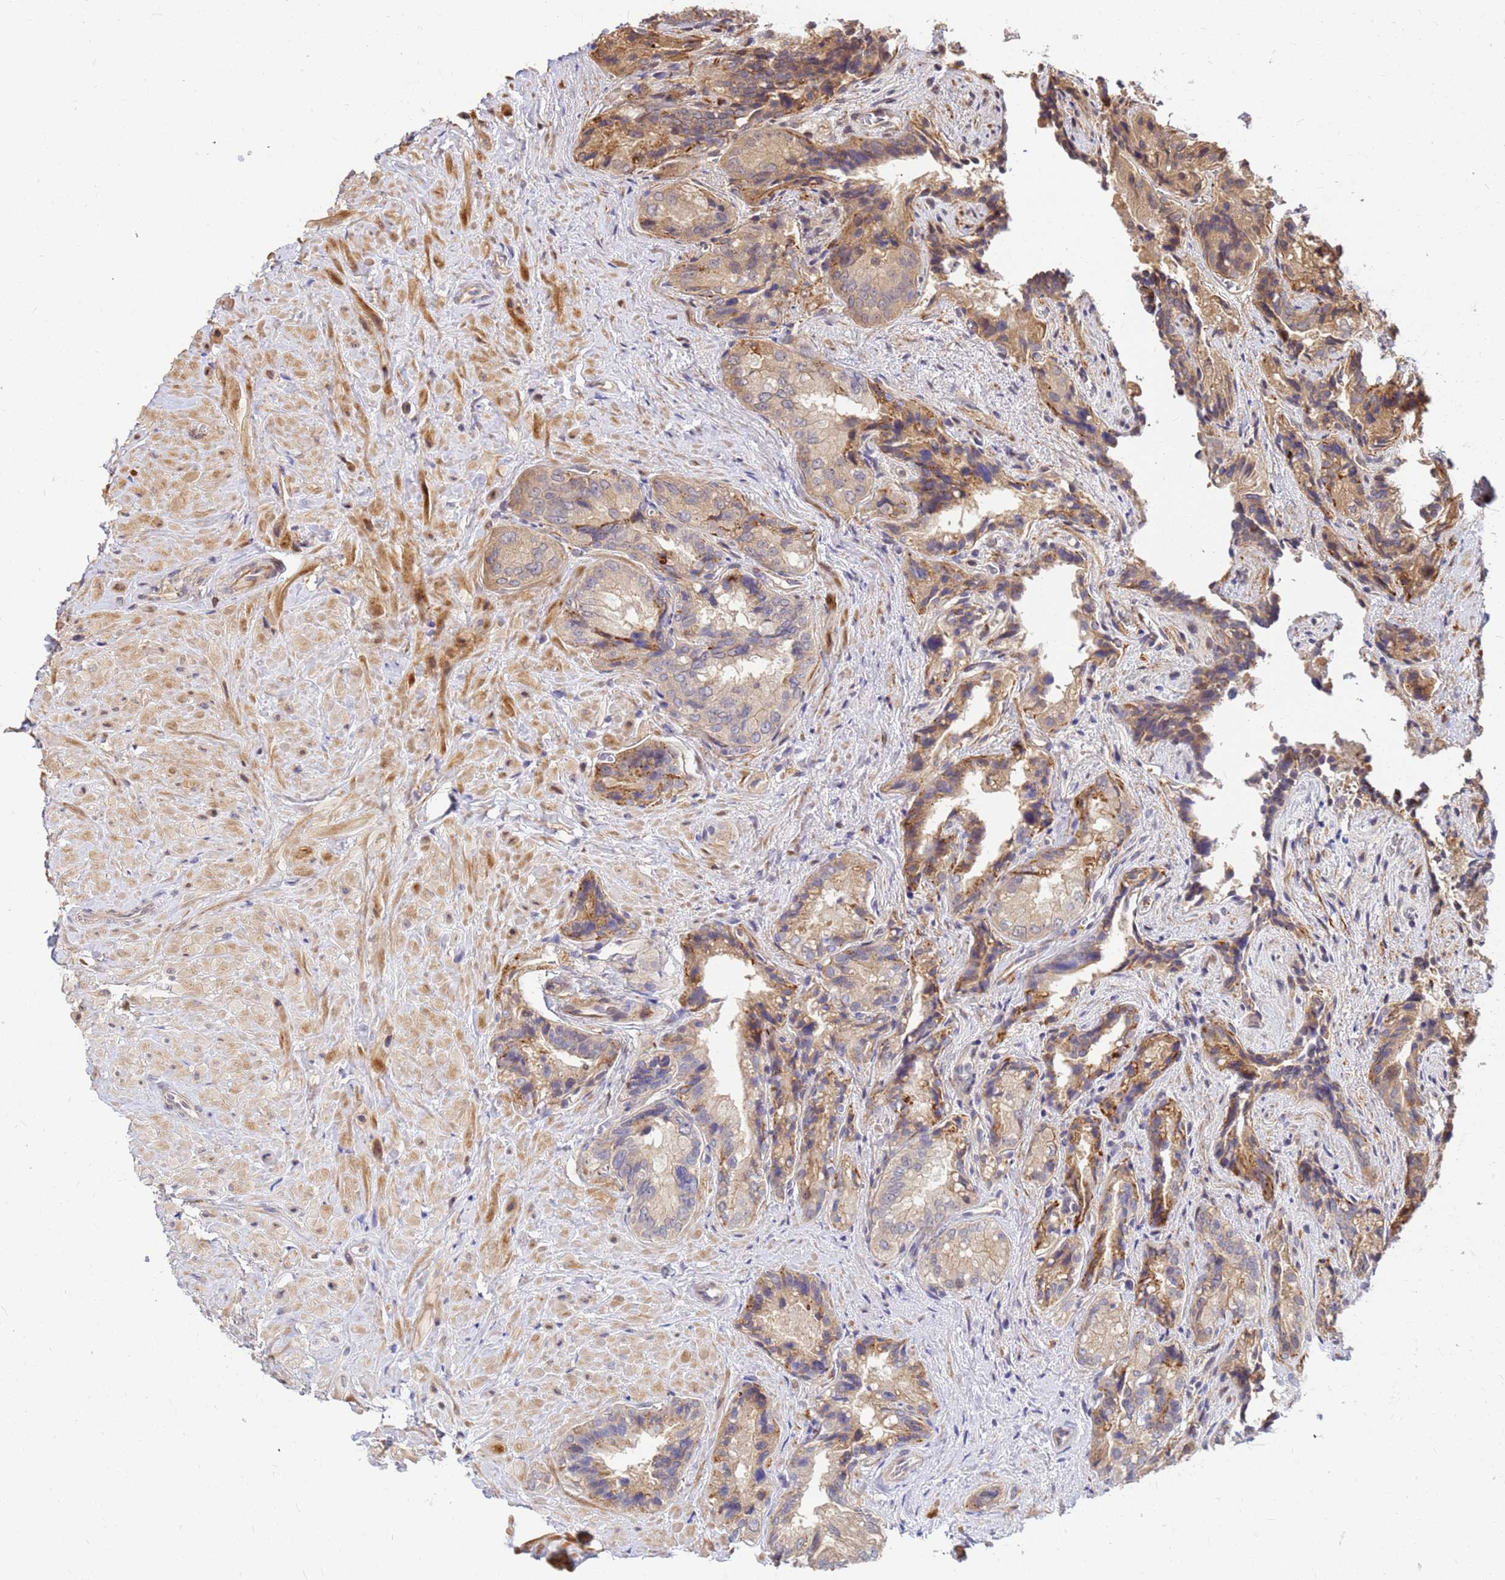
{"staining": {"intensity": "weak", "quantity": "25%-75%", "location": "cytoplasmic/membranous"}, "tissue": "seminal vesicle", "cell_type": "Glandular cells", "image_type": "normal", "snomed": [{"axis": "morphology", "description": "Normal tissue, NOS"}, {"axis": "topography", "description": "Seminal veicle"}, {"axis": "topography", "description": "Peripheral nerve tissue"}], "caption": "Seminal vesicle stained with immunohistochemistry exhibits weak cytoplasmic/membranous positivity in approximately 25%-75% of glandular cells. Nuclei are stained in blue.", "gene": "DUS4L", "patient": {"sex": "male", "age": 67}}